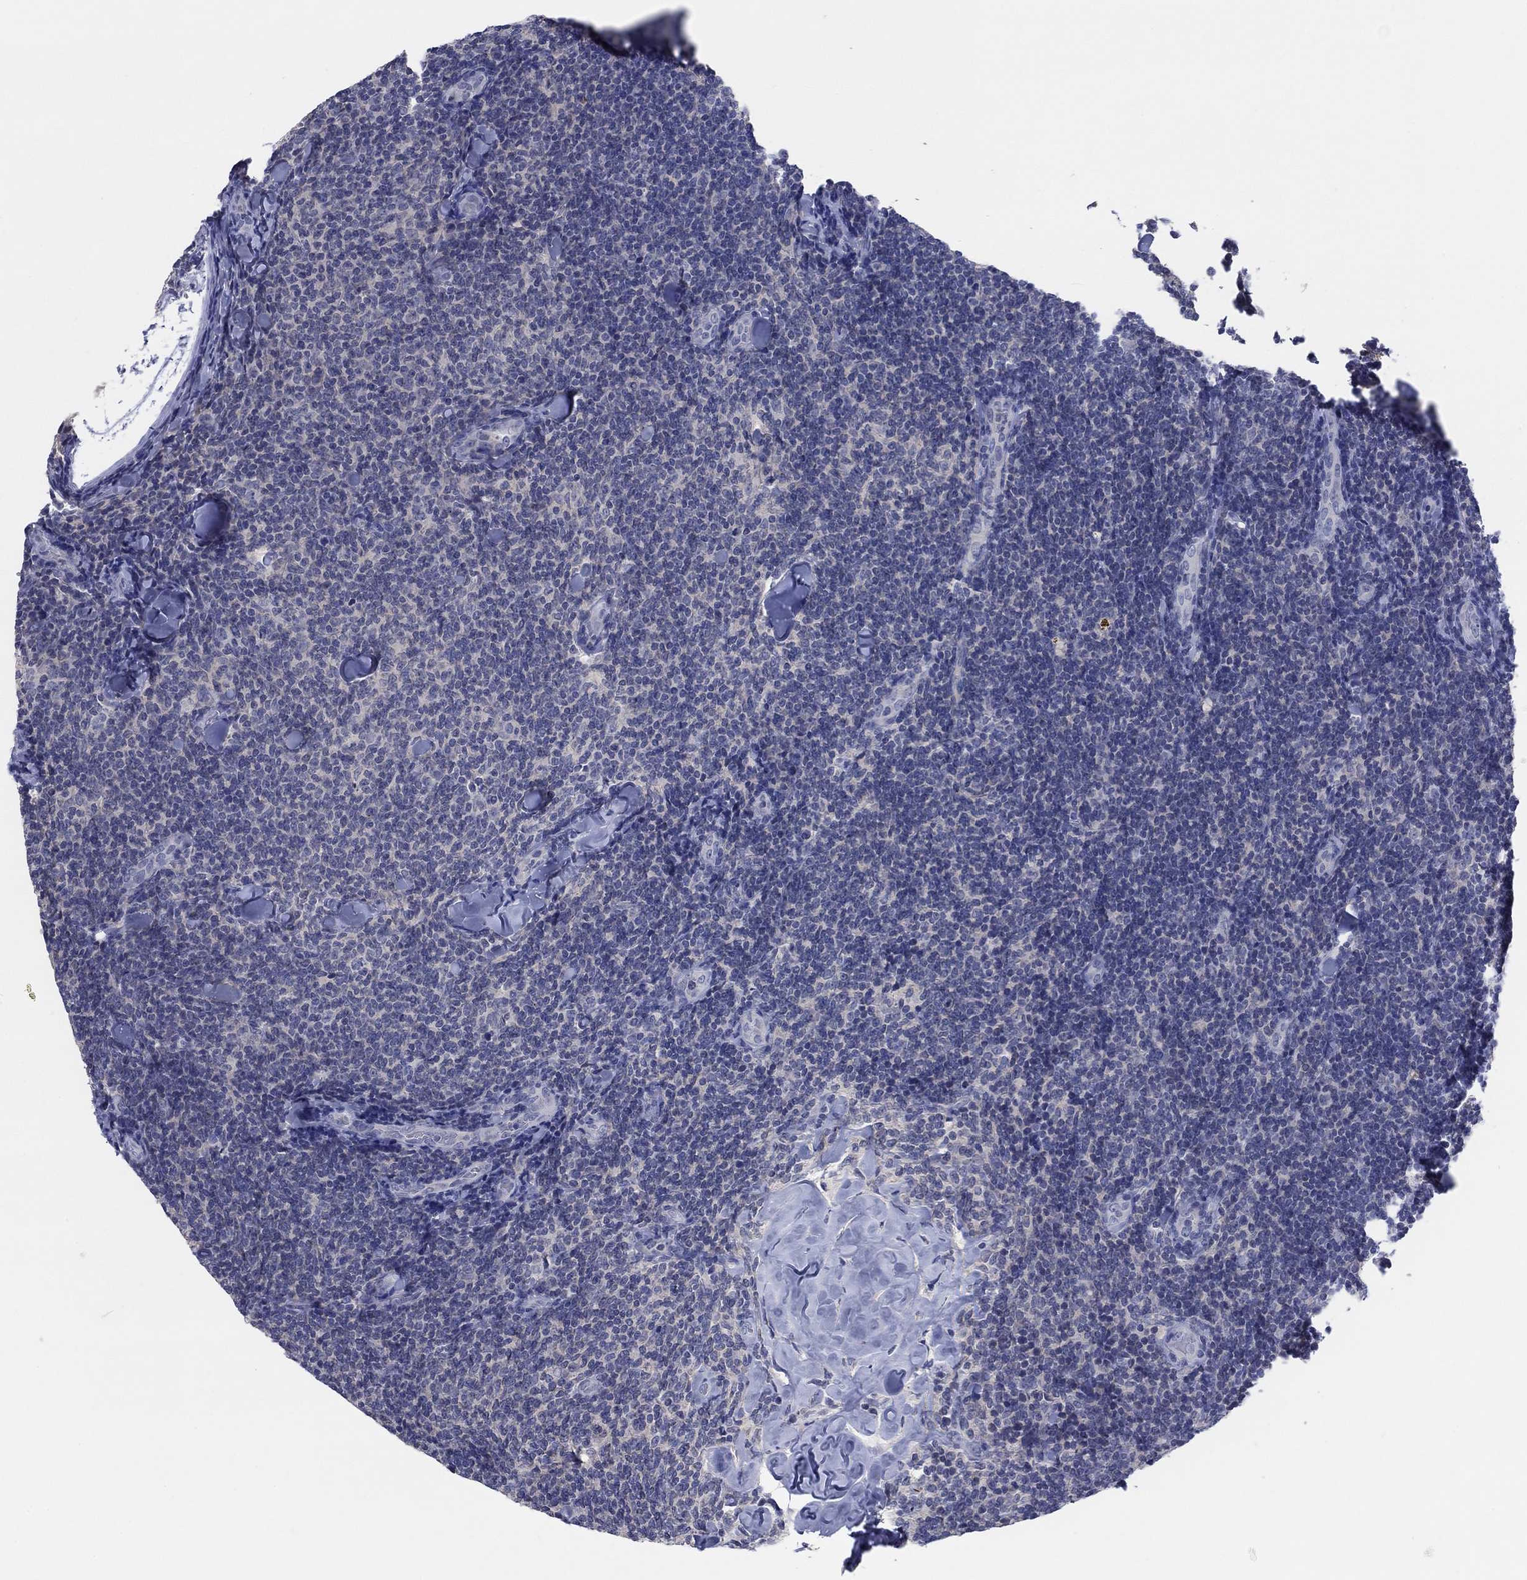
{"staining": {"intensity": "negative", "quantity": "none", "location": "none"}, "tissue": "lymphoma", "cell_type": "Tumor cells", "image_type": "cancer", "snomed": [{"axis": "morphology", "description": "Malignant lymphoma, non-Hodgkin's type, Low grade"}, {"axis": "topography", "description": "Lymph node"}], "caption": "High magnification brightfield microscopy of low-grade malignant lymphoma, non-Hodgkin's type stained with DAB (brown) and counterstained with hematoxylin (blue): tumor cells show no significant expression.", "gene": "FER1L6", "patient": {"sex": "female", "age": 56}}